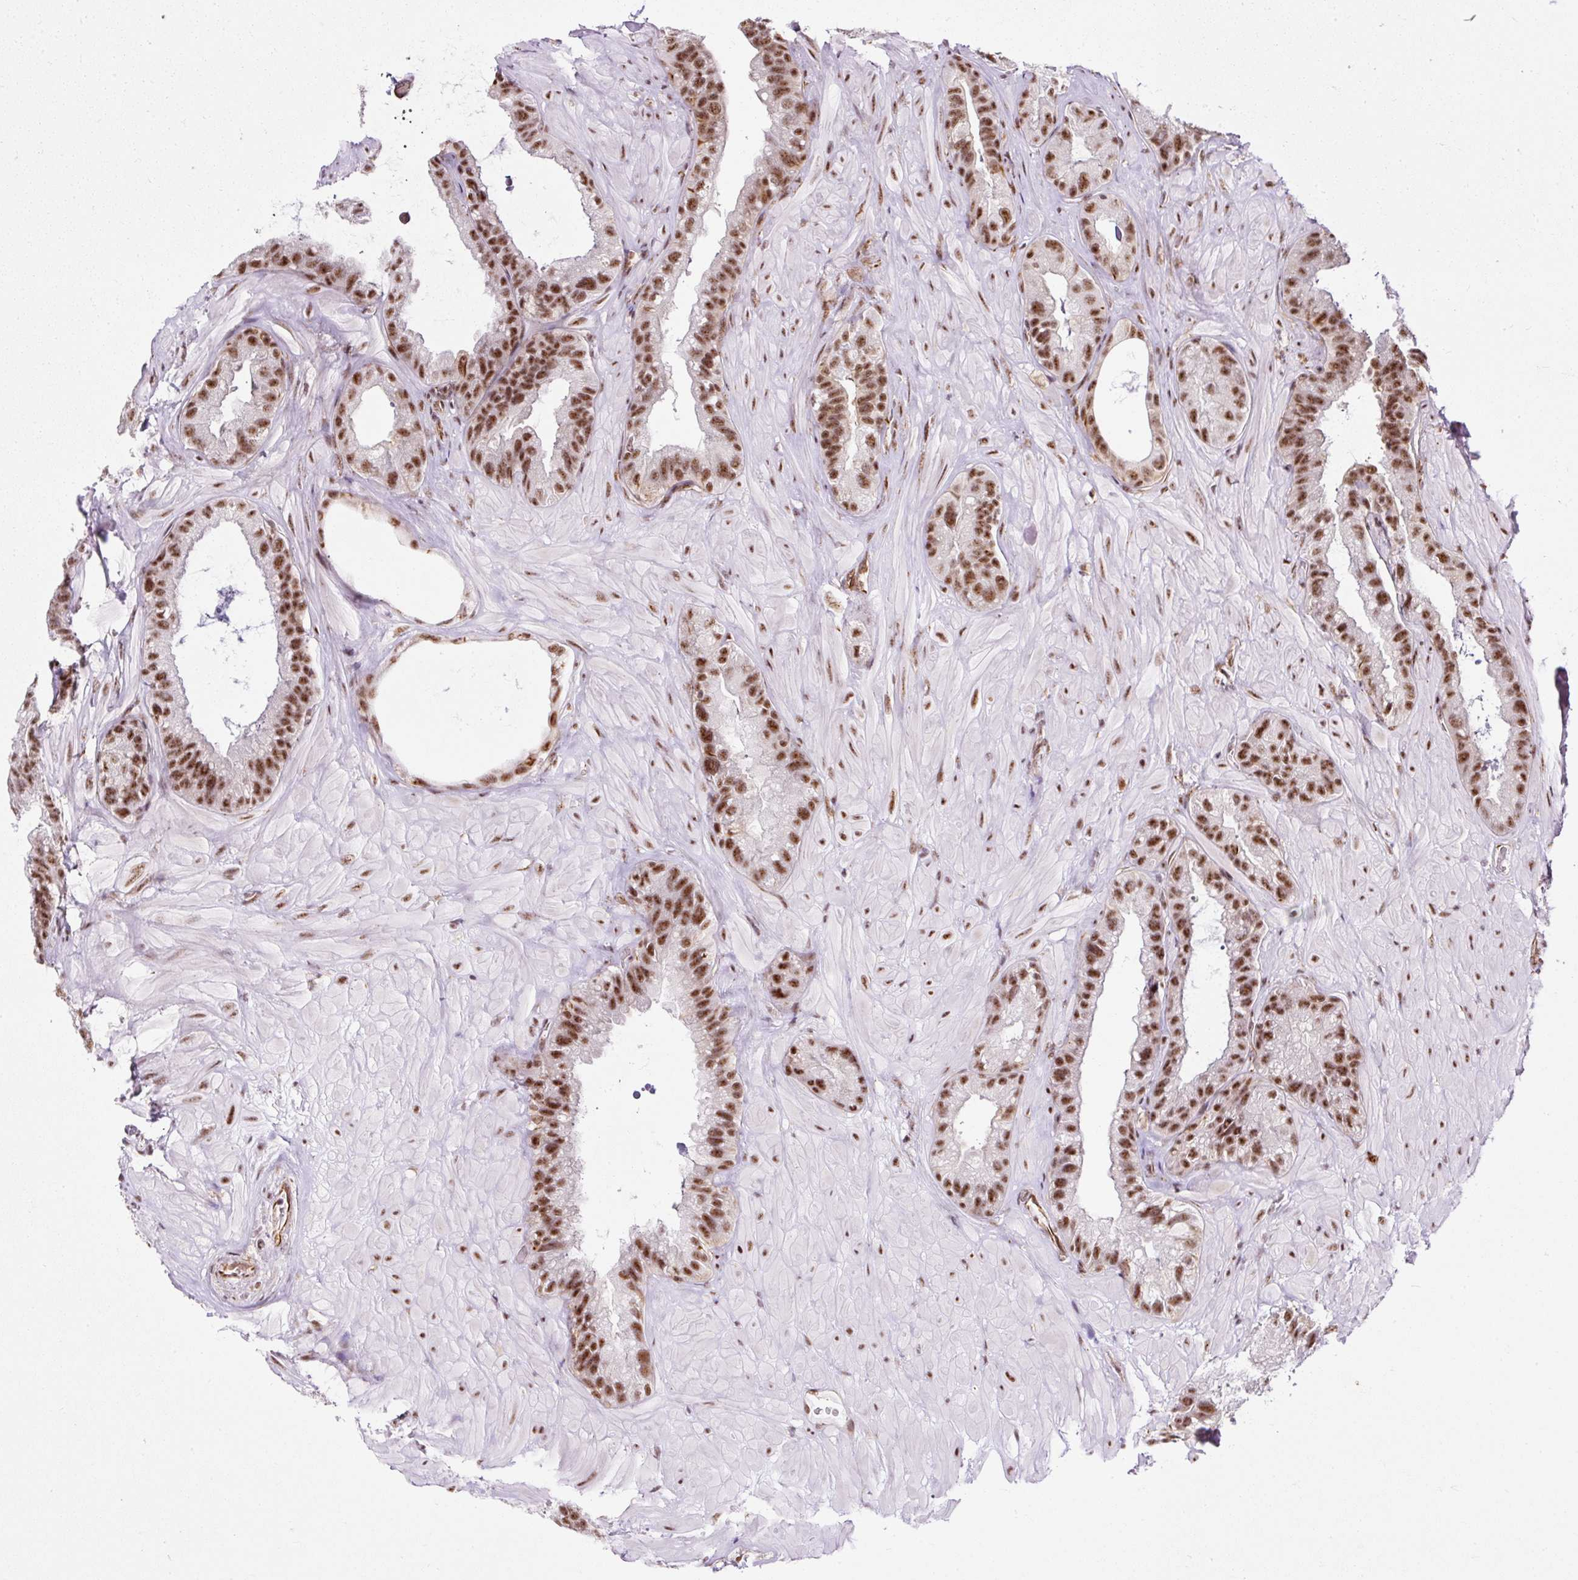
{"staining": {"intensity": "strong", "quantity": ">75%", "location": "nuclear"}, "tissue": "seminal vesicle", "cell_type": "Glandular cells", "image_type": "normal", "snomed": [{"axis": "morphology", "description": "Normal tissue, NOS"}, {"axis": "topography", "description": "Seminal veicle"}, {"axis": "topography", "description": "Peripheral nerve tissue"}], "caption": "Seminal vesicle stained for a protein displays strong nuclear positivity in glandular cells. The staining was performed using DAB (3,3'-diaminobenzidine) to visualize the protein expression in brown, while the nuclei were stained in blue with hematoxylin (Magnification: 20x).", "gene": "FMC1", "patient": {"sex": "male", "age": 76}}